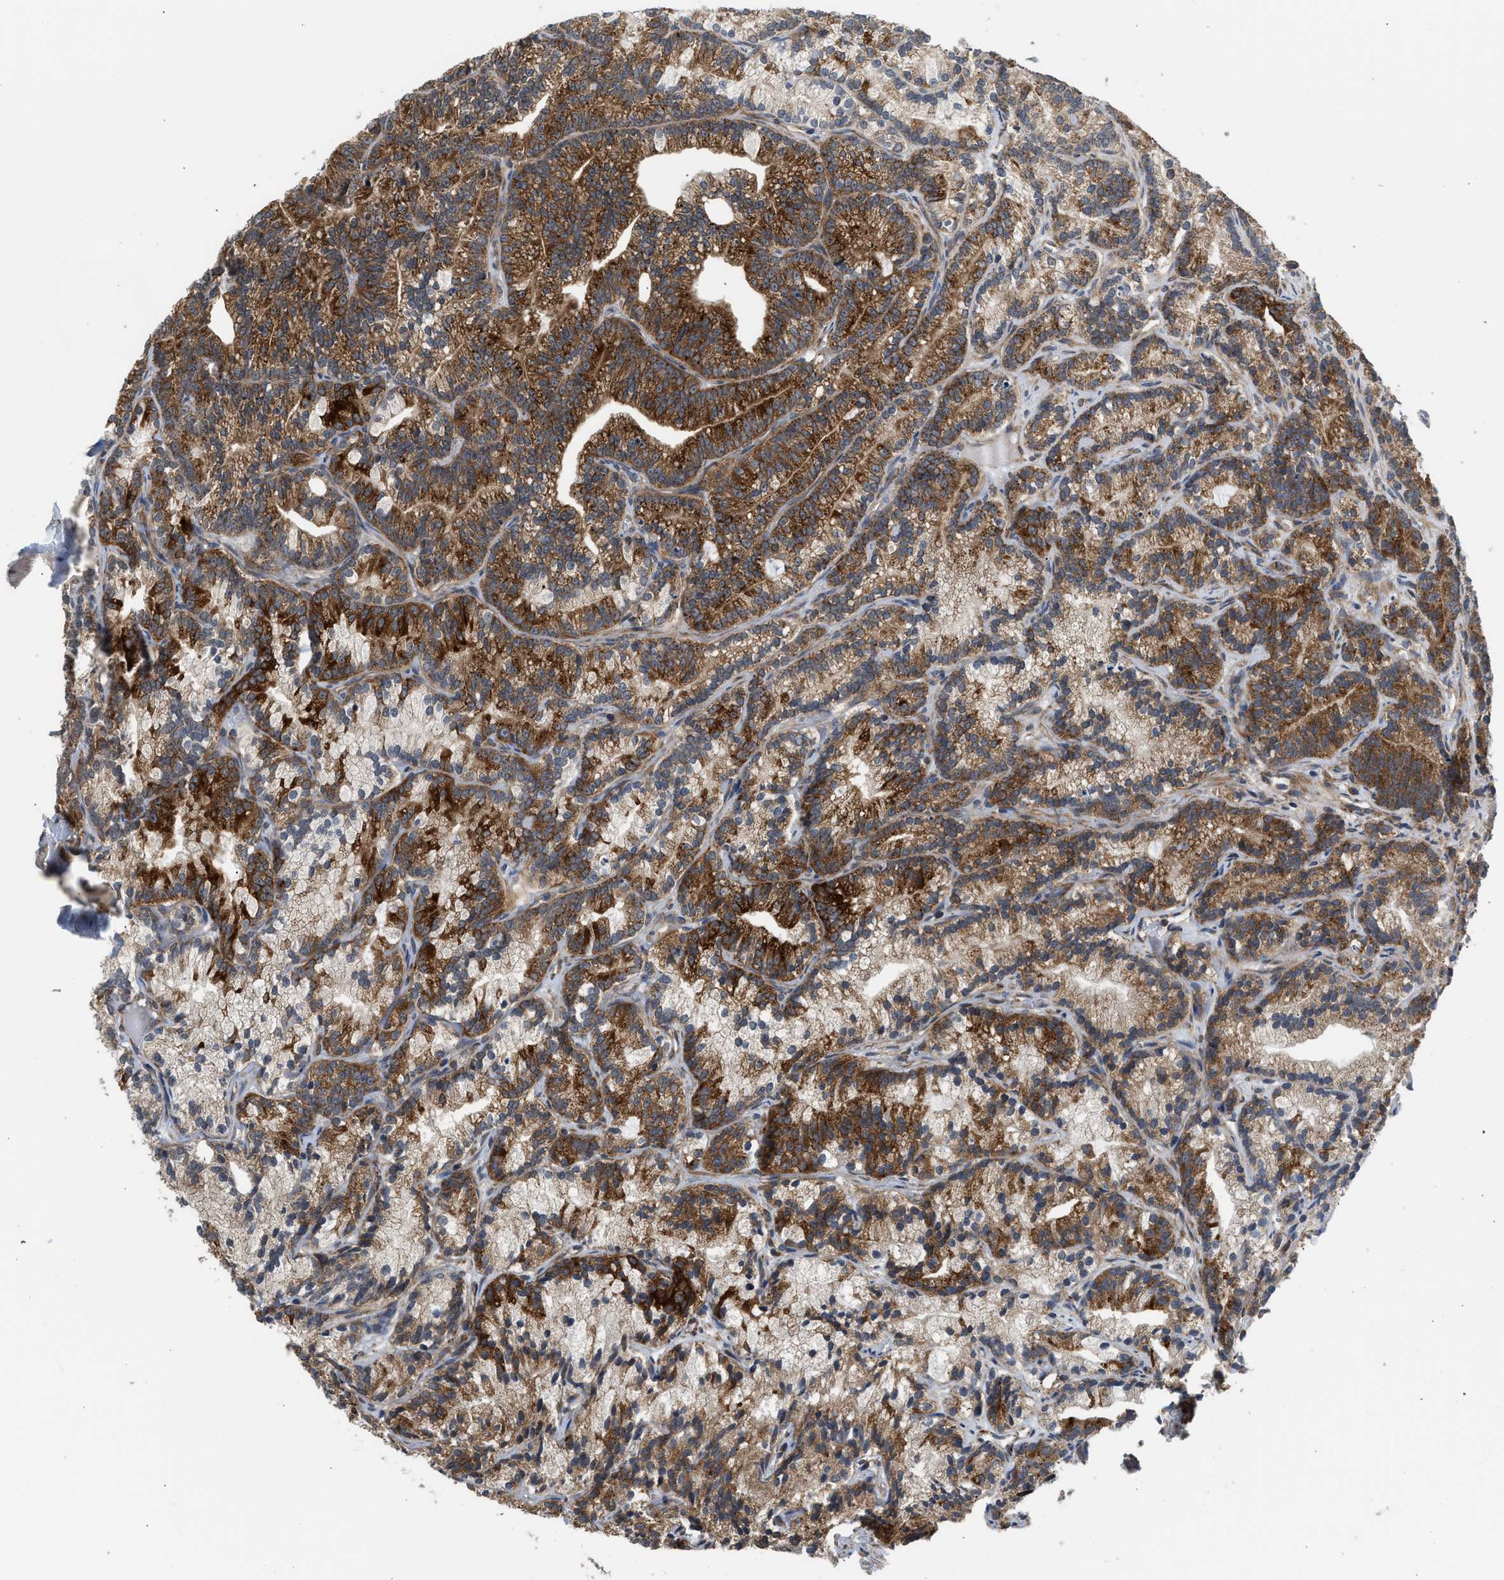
{"staining": {"intensity": "strong", "quantity": ">75%", "location": "cytoplasmic/membranous"}, "tissue": "prostate cancer", "cell_type": "Tumor cells", "image_type": "cancer", "snomed": [{"axis": "morphology", "description": "Adenocarcinoma, Low grade"}, {"axis": "topography", "description": "Prostate"}], "caption": "Tumor cells demonstrate strong cytoplasmic/membranous expression in approximately >75% of cells in prostate low-grade adenocarcinoma. The staining was performed using DAB, with brown indicating positive protein expression. Nuclei are stained blue with hematoxylin.", "gene": "POLG2", "patient": {"sex": "male", "age": 89}}